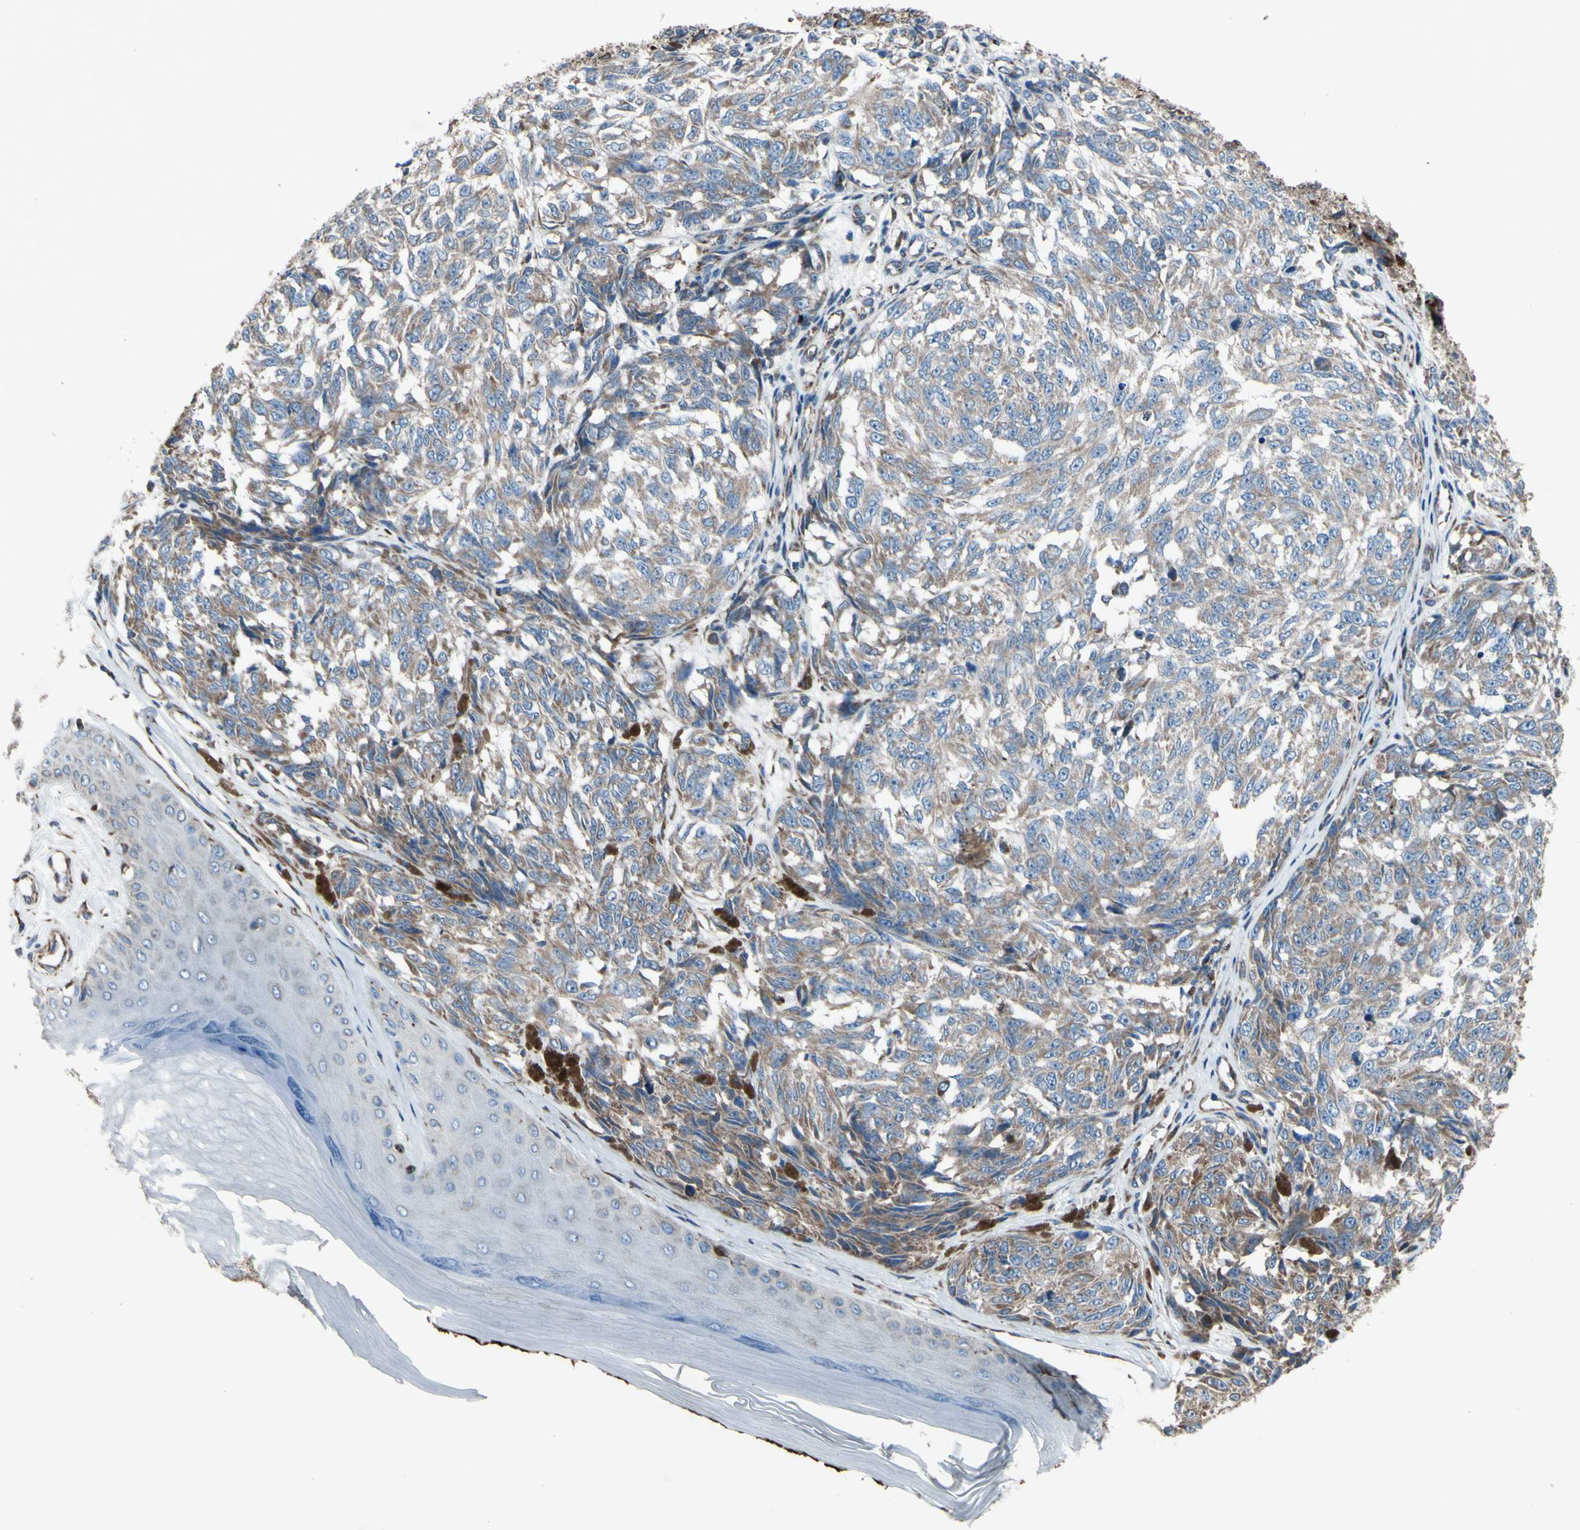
{"staining": {"intensity": "weak", "quantity": ">75%", "location": "cytoplasmic/membranous"}, "tissue": "melanoma", "cell_type": "Tumor cells", "image_type": "cancer", "snomed": [{"axis": "morphology", "description": "Malignant melanoma, NOS"}, {"axis": "topography", "description": "Skin"}], "caption": "Melanoma stained for a protein exhibits weak cytoplasmic/membranous positivity in tumor cells.", "gene": "EMC7", "patient": {"sex": "female", "age": 64}}